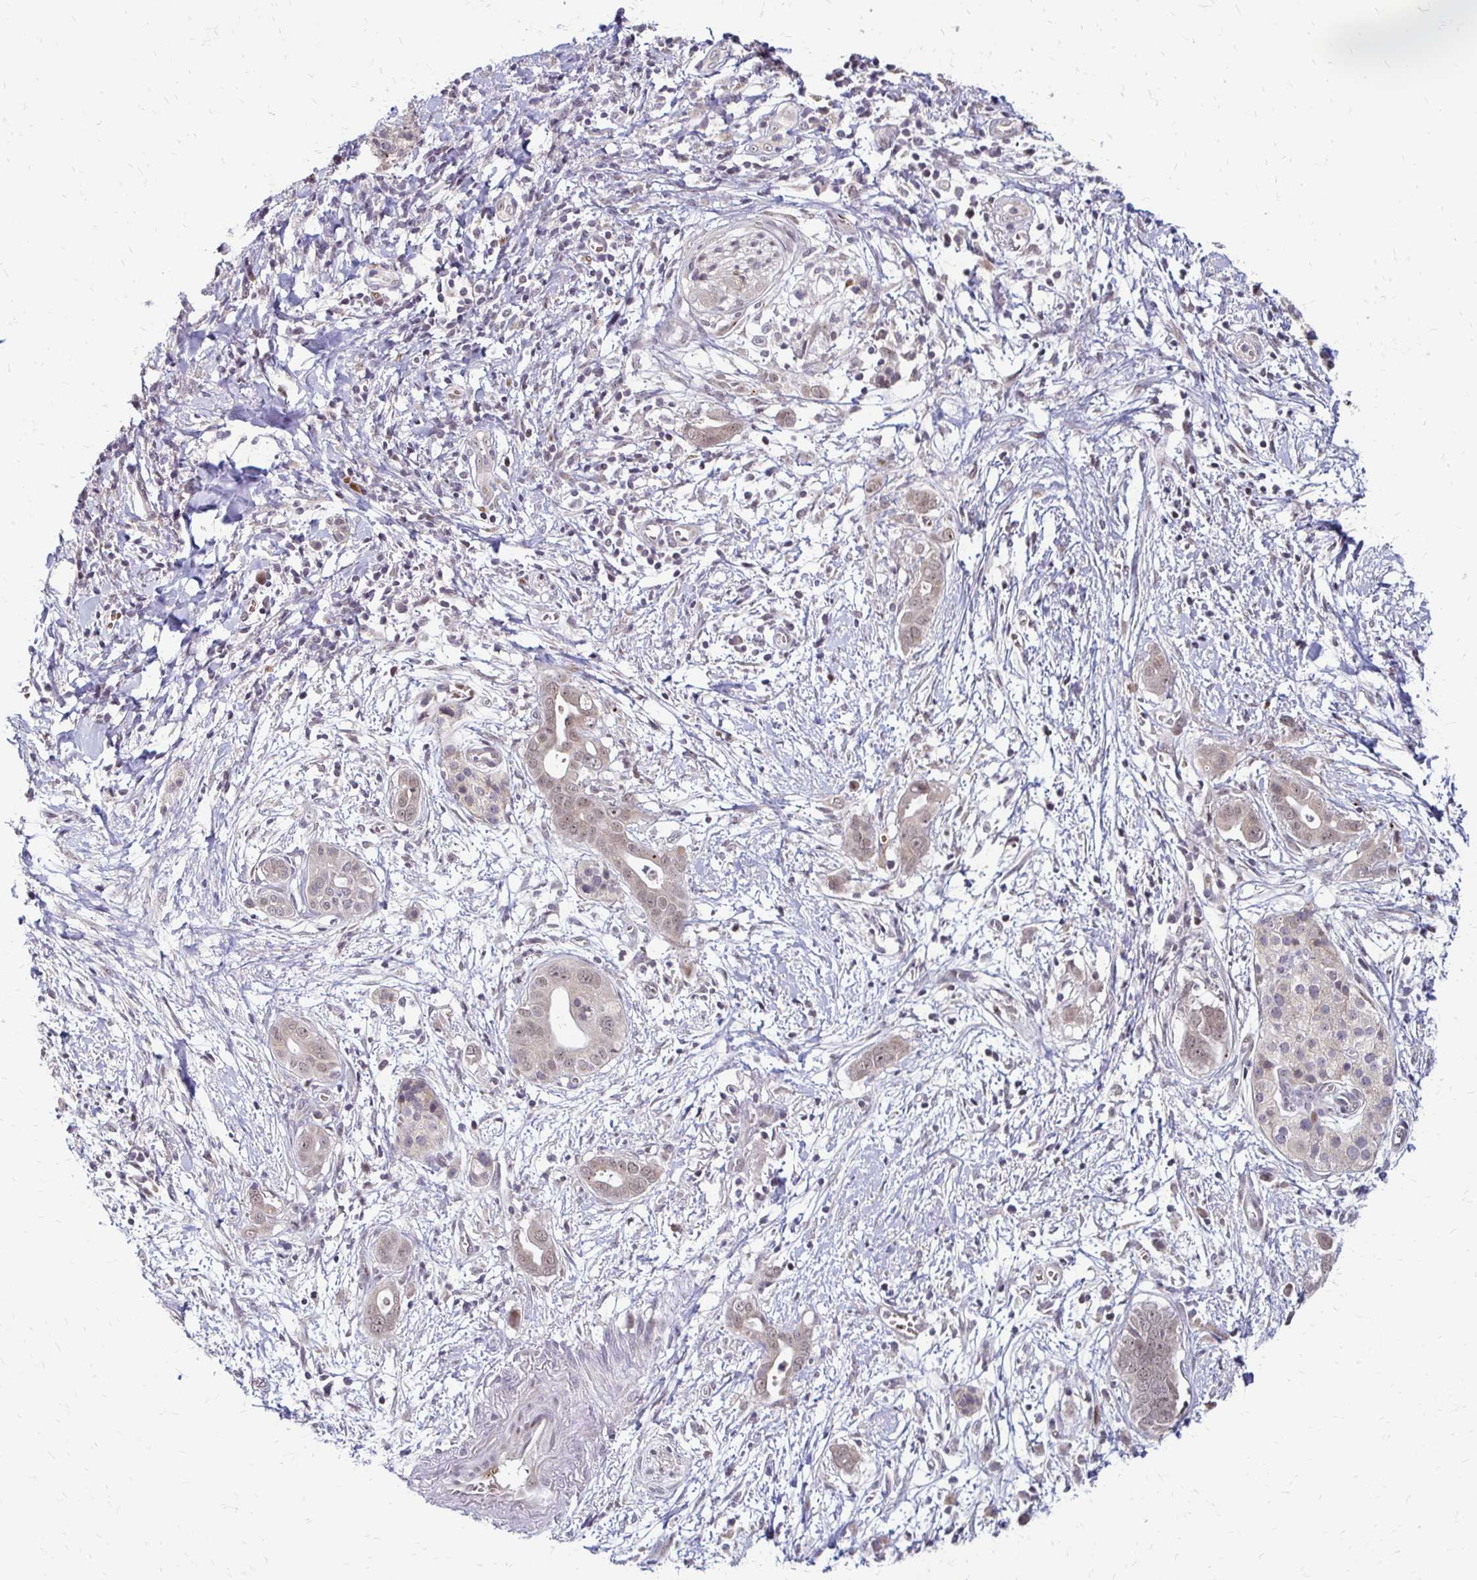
{"staining": {"intensity": "weak", "quantity": ">75%", "location": "cytoplasmic/membranous,nuclear"}, "tissue": "pancreatic cancer", "cell_type": "Tumor cells", "image_type": "cancer", "snomed": [{"axis": "morphology", "description": "Adenocarcinoma, NOS"}, {"axis": "topography", "description": "Pancreas"}], "caption": "Human pancreatic cancer stained with a protein marker demonstrates weak staining in tumor cells.", "gene": "TRIR", "patient": {"sex": "male", "age": 61}}